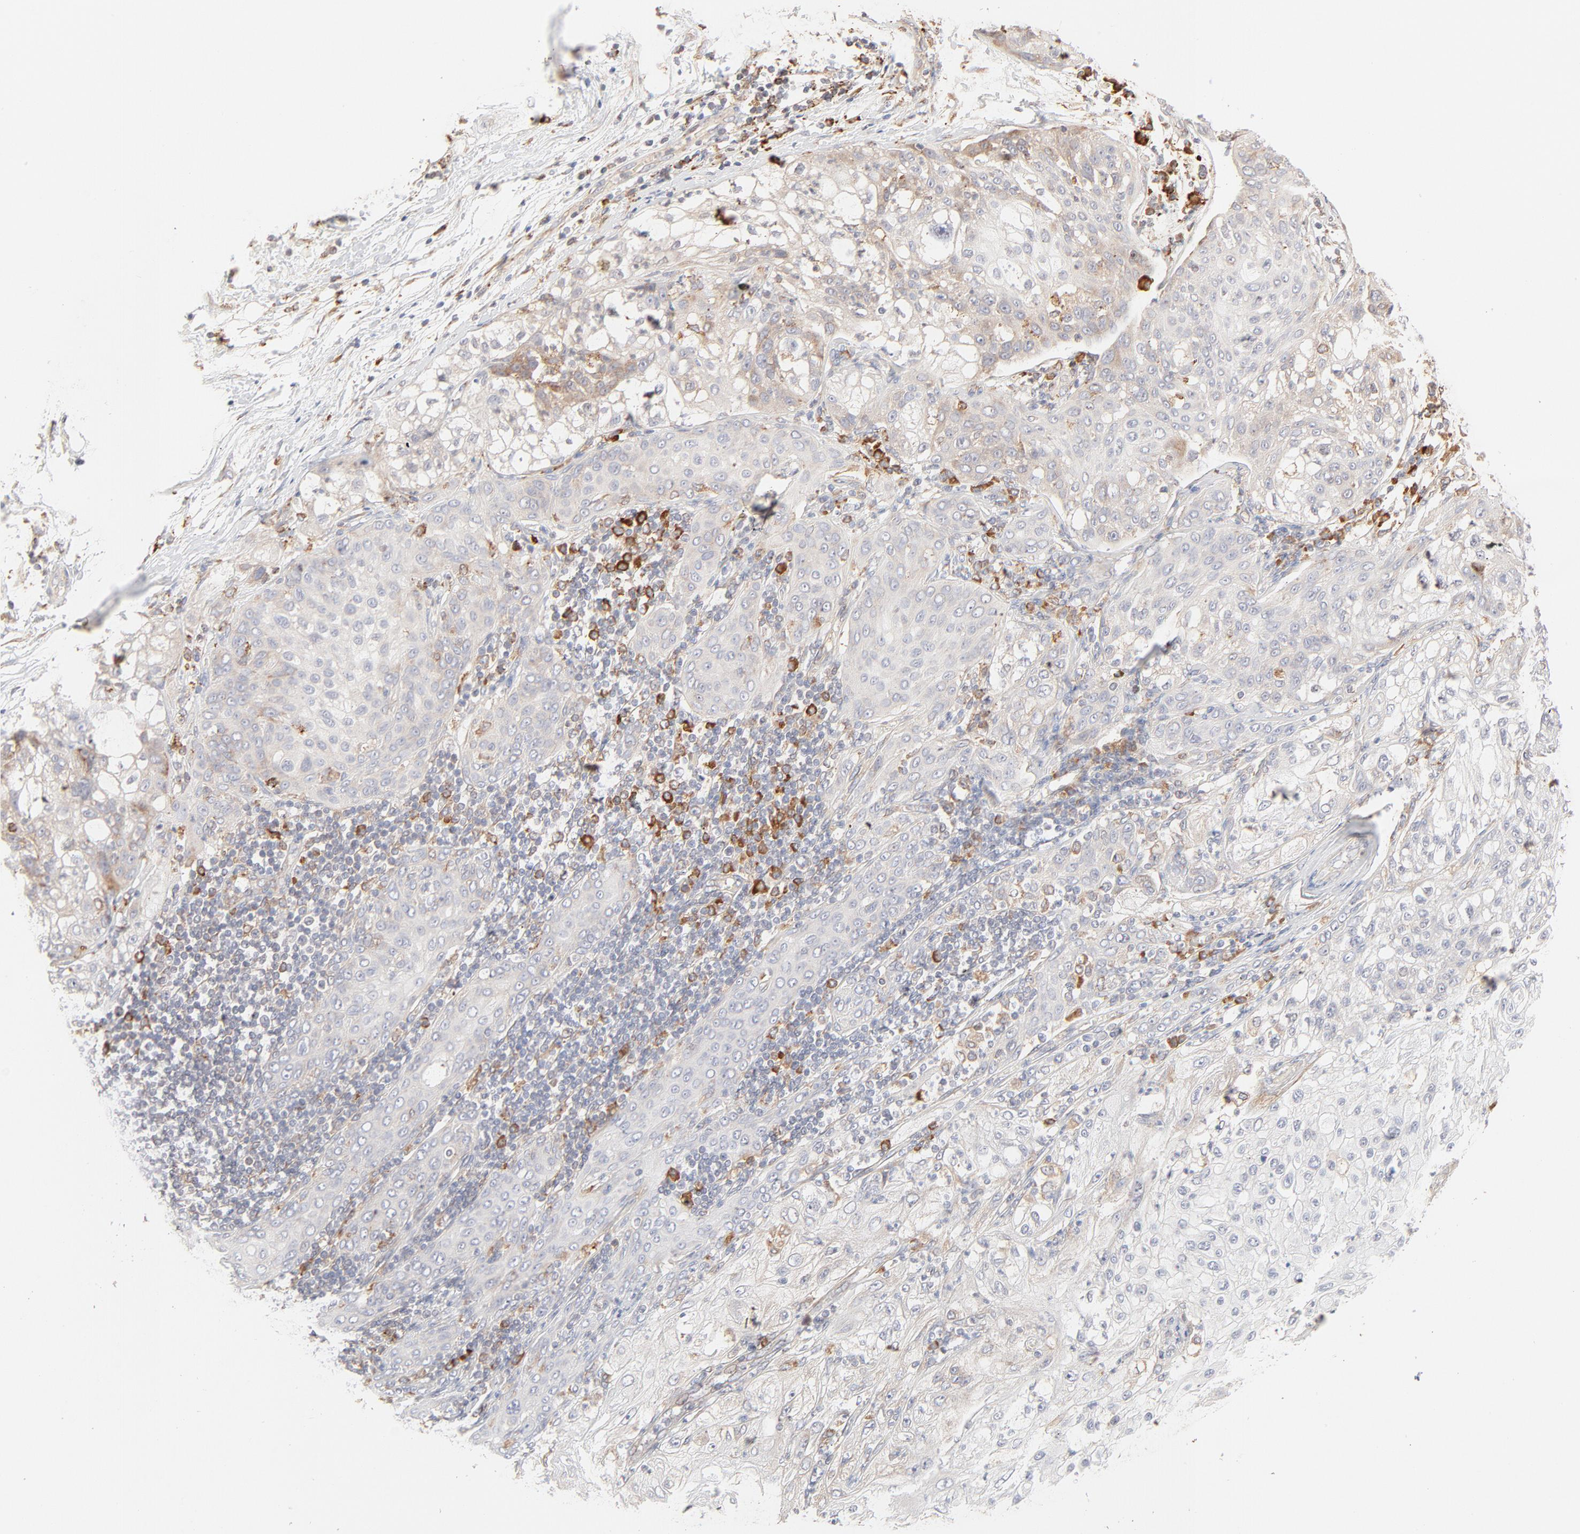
{"staining": {"intensity": "weak", "quantity": "<25%", "location": "cytoplasmic/membranous"}, "tissue": "lung cancer", "cell_type": "Tumor cells", "image_type": "cancer", "snomed": [{"axis": "morphology", "description": "Inflammation, NOS"}, {"axis": "morphology", "description": "Squamous cell carcinoma, NOS"}, {"axis": "topography", "description": "Lymph node"}, {"axis": "topography", "description": "Soft tissue"}, {"axis": "topography", "description": "Lung"}], "caption": "DAB immunohistochemical staining of lung squamous cell carcinoma displays no significant positivity in tumor cells. (Immunohistochemistry, brightfield microscopy, high magnification).", "gene": "PARP12", "patient": {"sex": "male", "age": 66}}